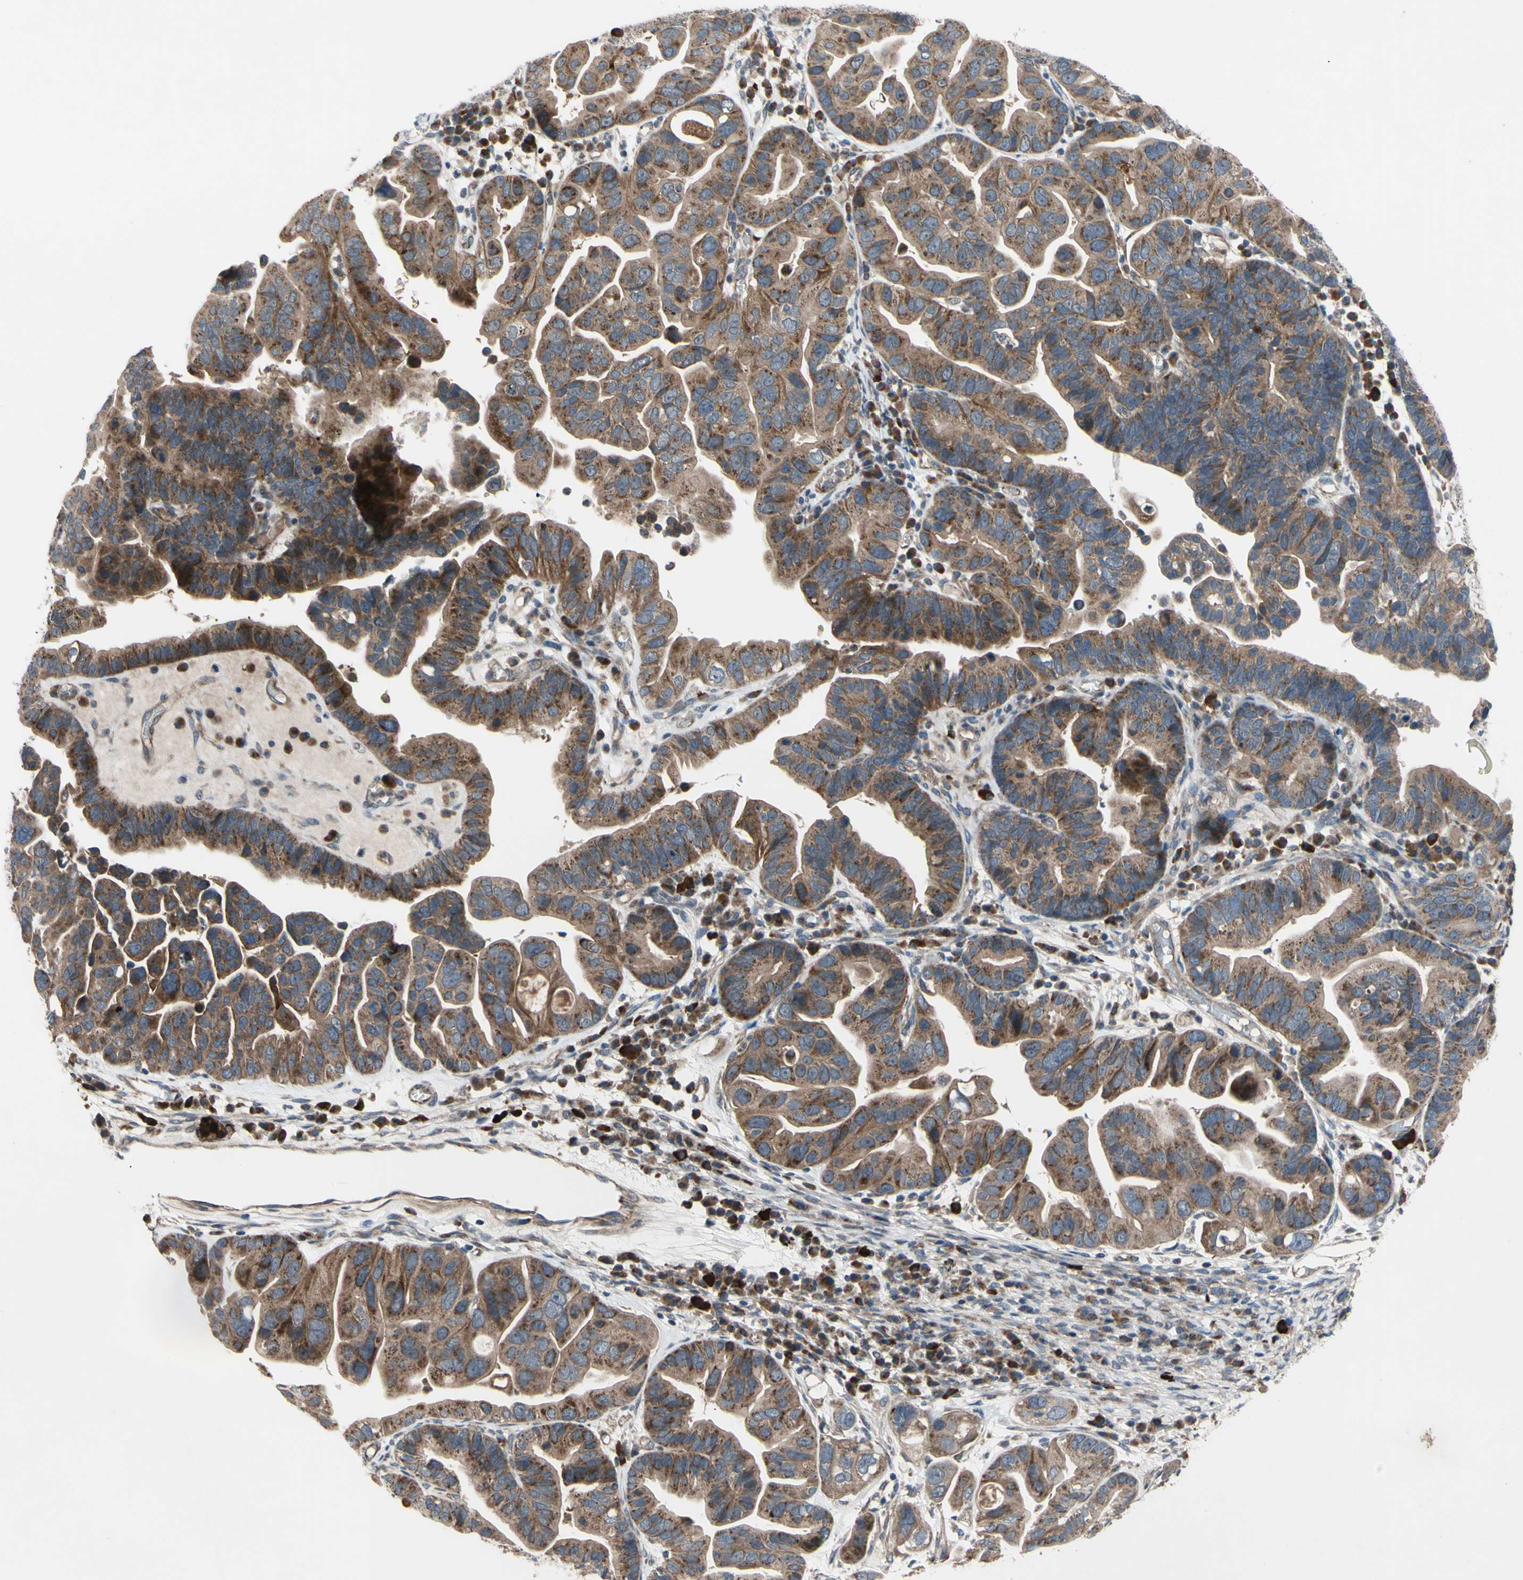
{"staining": {"intensity": "moderate", "quantity": ">75%", "location": "cytoplasmic/membranous"}, "tissue": "ovarian cancer", "cell_type": "Tumor cells", "image_type": "cancer", "snomed": [{"axis": "morphology", "description": "Cystadenocarcinoma, serous, NOS"}, {"axis": "topography", "description": "Ovary"}], "caption": "Immunohistochemistry photomicrograph of human serous cystadenocarcinoma (ovarian) stained for a protein (brown), which shows medium levels of moderate cytoplasmic/membranous staining in approximately >75% of tumor cells.", "gene": "SVIL", "patient": {"sex": "female", "age": 56}}